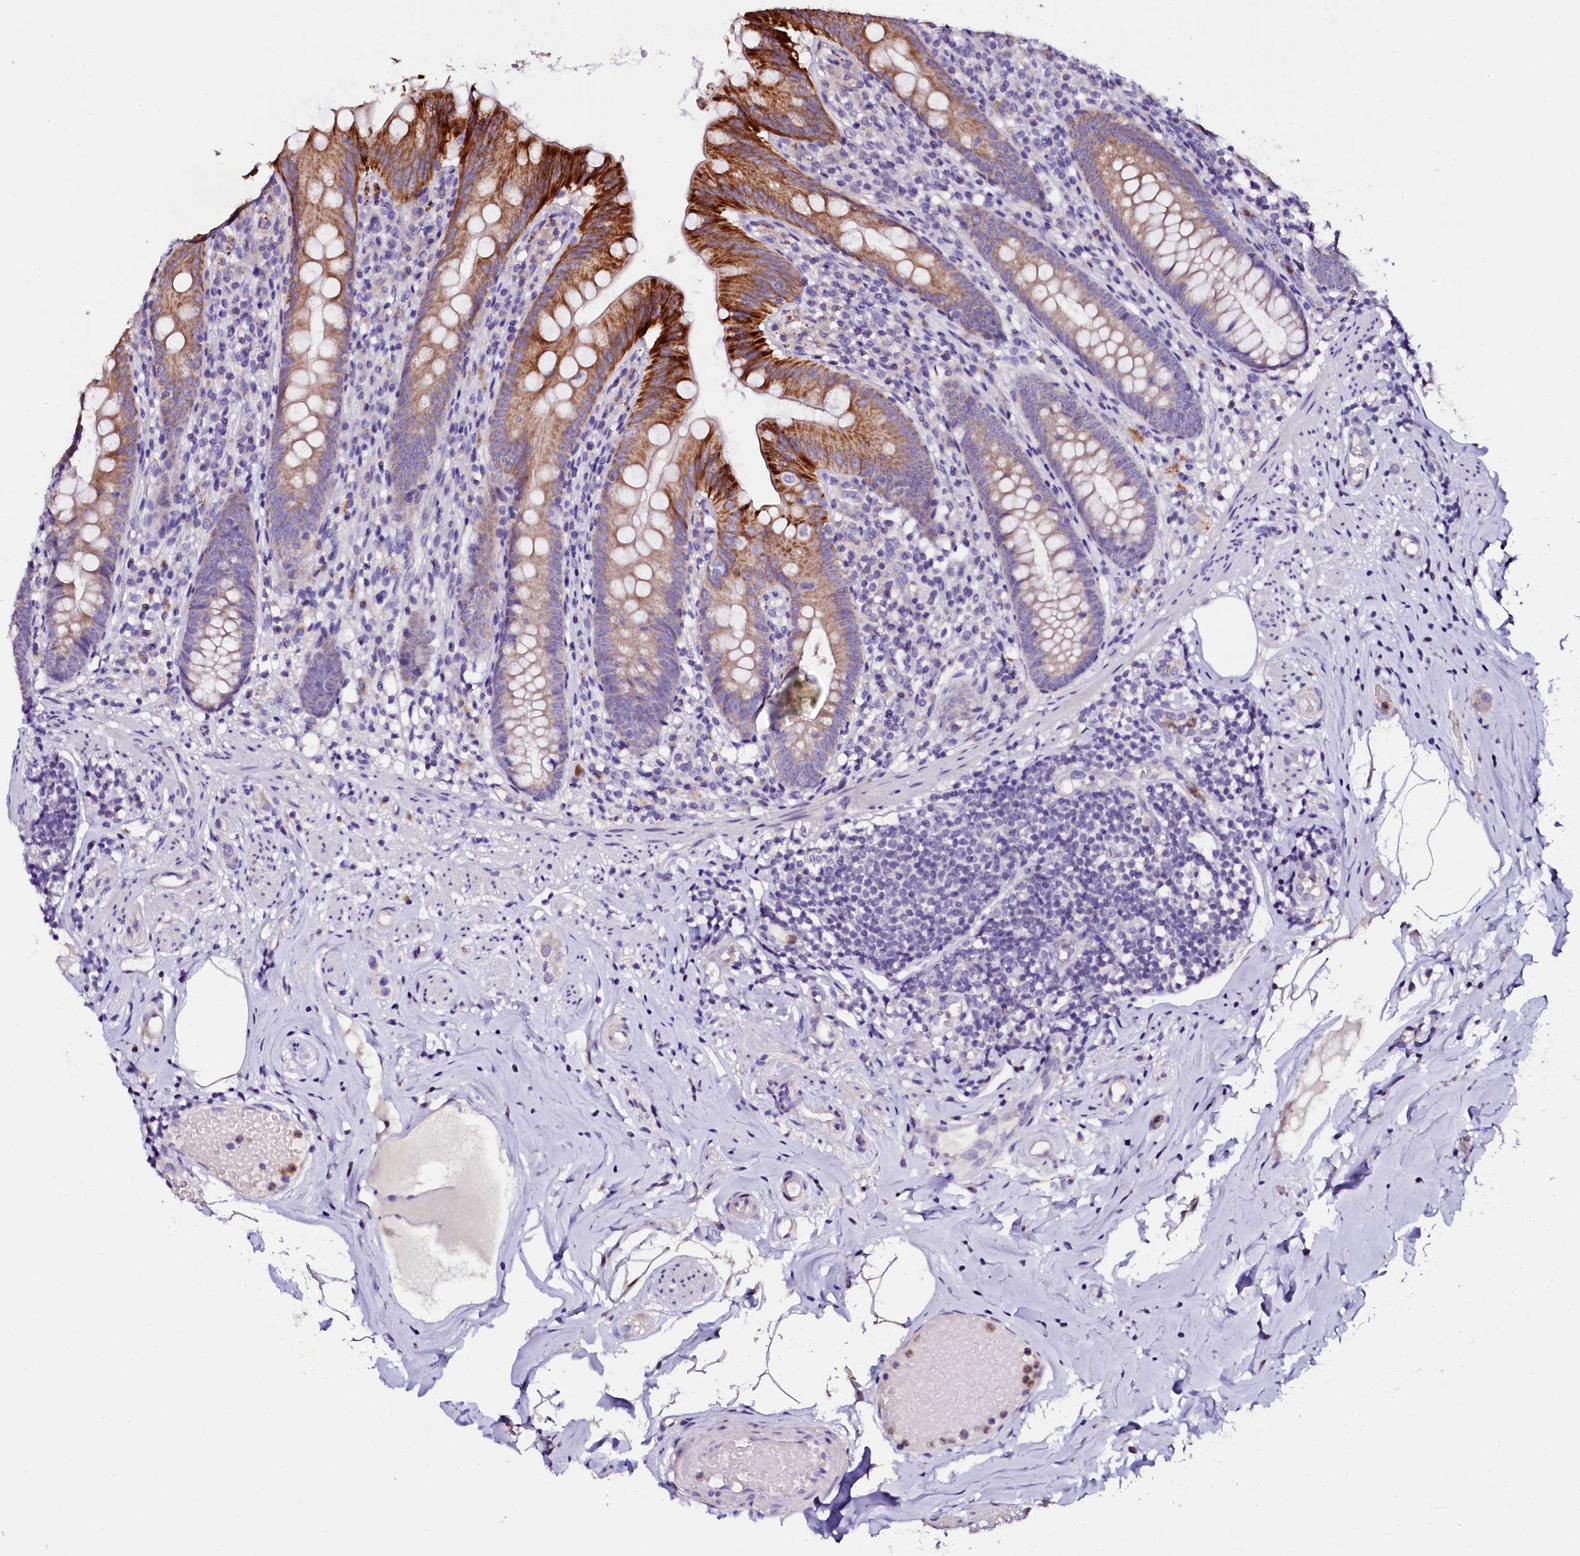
{"staining": {"intensity": "moderate", "quantity": "25%-75%", "location": "cytoplasmic/membranous"}, "tissue": "appendix", "cell_type": "Glandular cells", "image_type": "normal", "snomed": [{"axis": "morphology", "description": "Normal tissue, NOS"}, {"axis": "topography", "description": "Appendix"}], "caption": "About 25%-75% of glandular cells in benign human appendix show moderate cytoplasmic/membranous protein positivity as visualized by brown immunohistochemical staining.", "gene": "NAA16", "patient": {"sex": "male", "age": 55}}